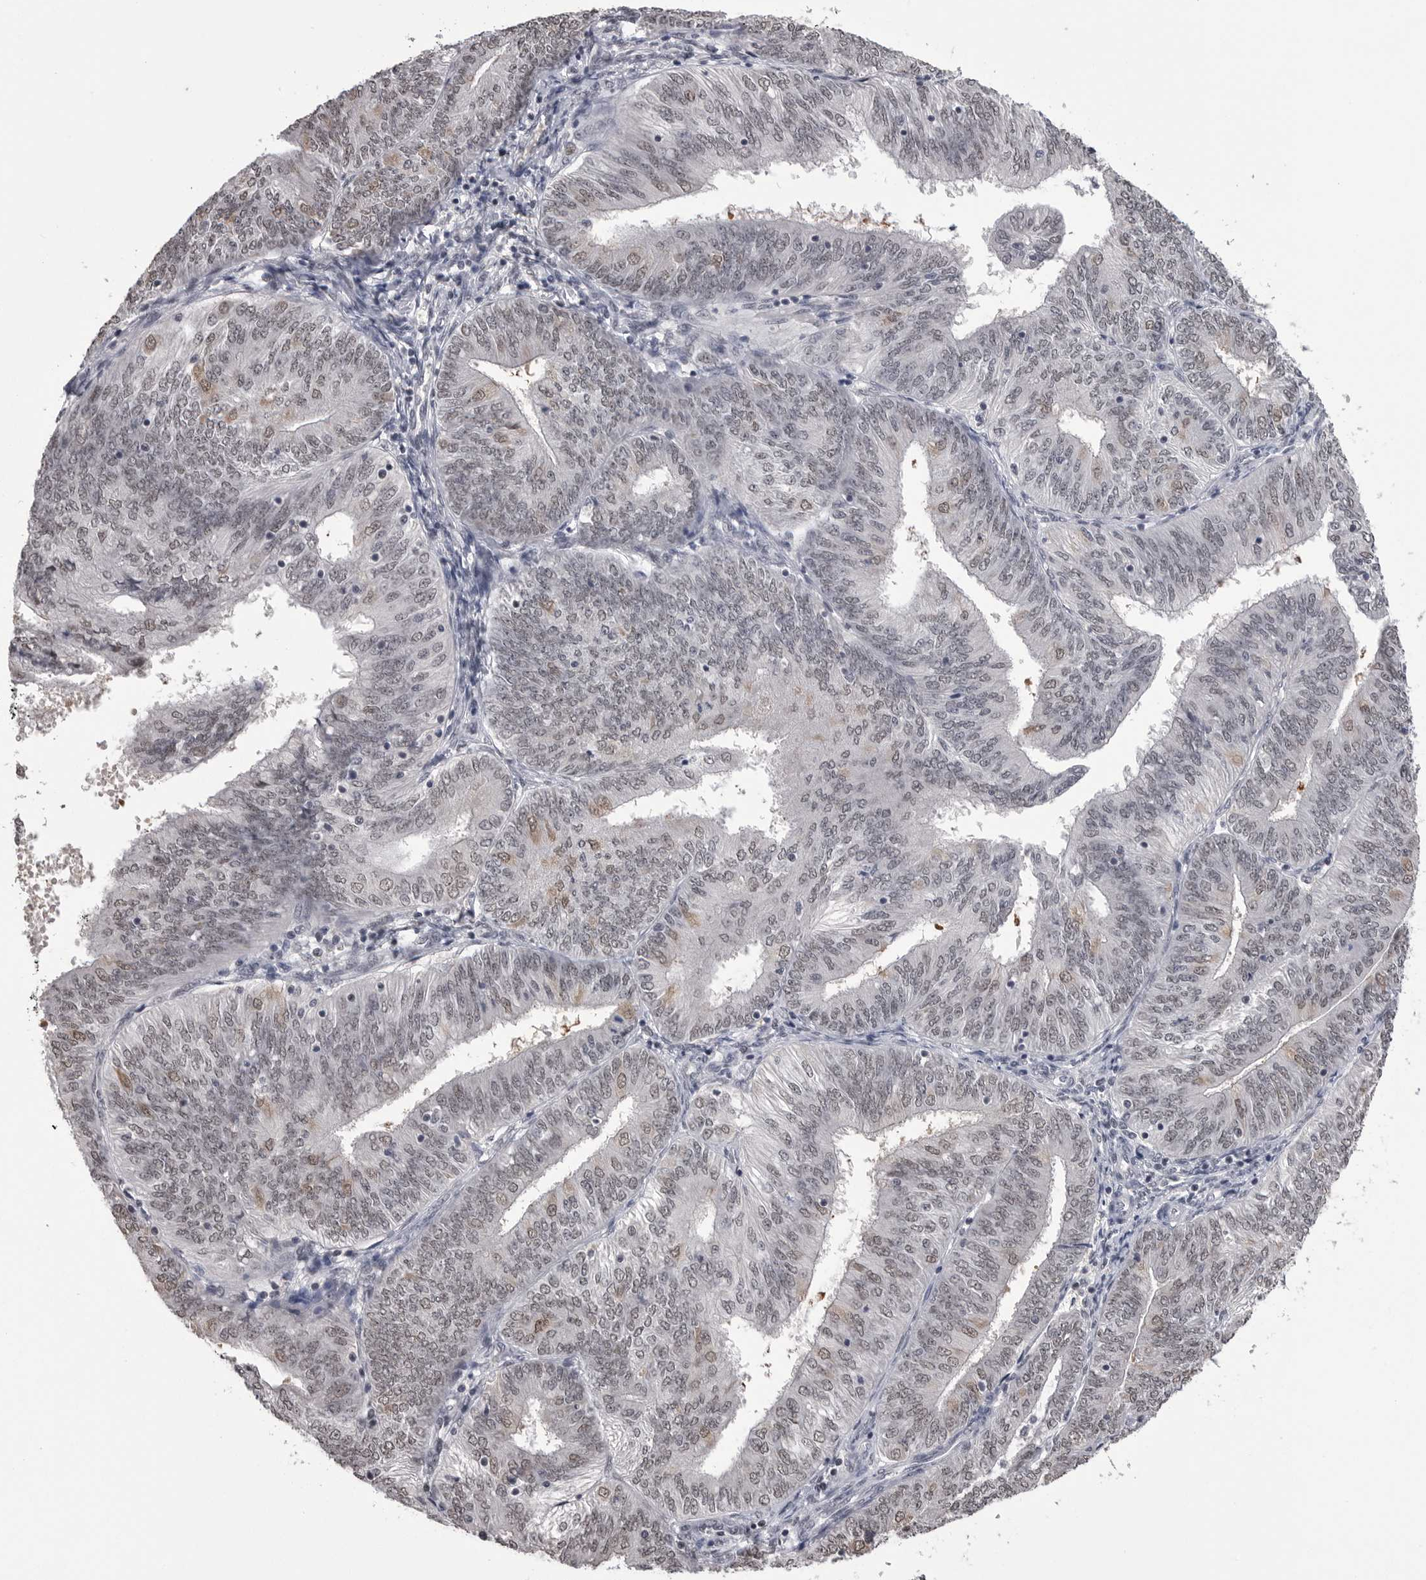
{"staining": {"intensity": "weak", "quantity": ">75%", "location": "nuclear"}, "tissue": "endometrial cancer", "cell_type": "Tumor cells", "image_type": "cancer", "snomed": [{"axis": "morphology", "description": "Adenocarcinoma, NOS"}, {"axis": "topography", "description": "Endometrium"}], "caption": "A low amount of weak nuclear staining is present in about >75% of tumor cells in endometrial cancer tissue. Using DAB (3,3'-diaminobenzidine) (brown) and hematoxylin (blue) stains, captured at high magnification using brightfield microscopy.", "gene": "DLG2", "patient": {"sex": "female", "age": 58}}